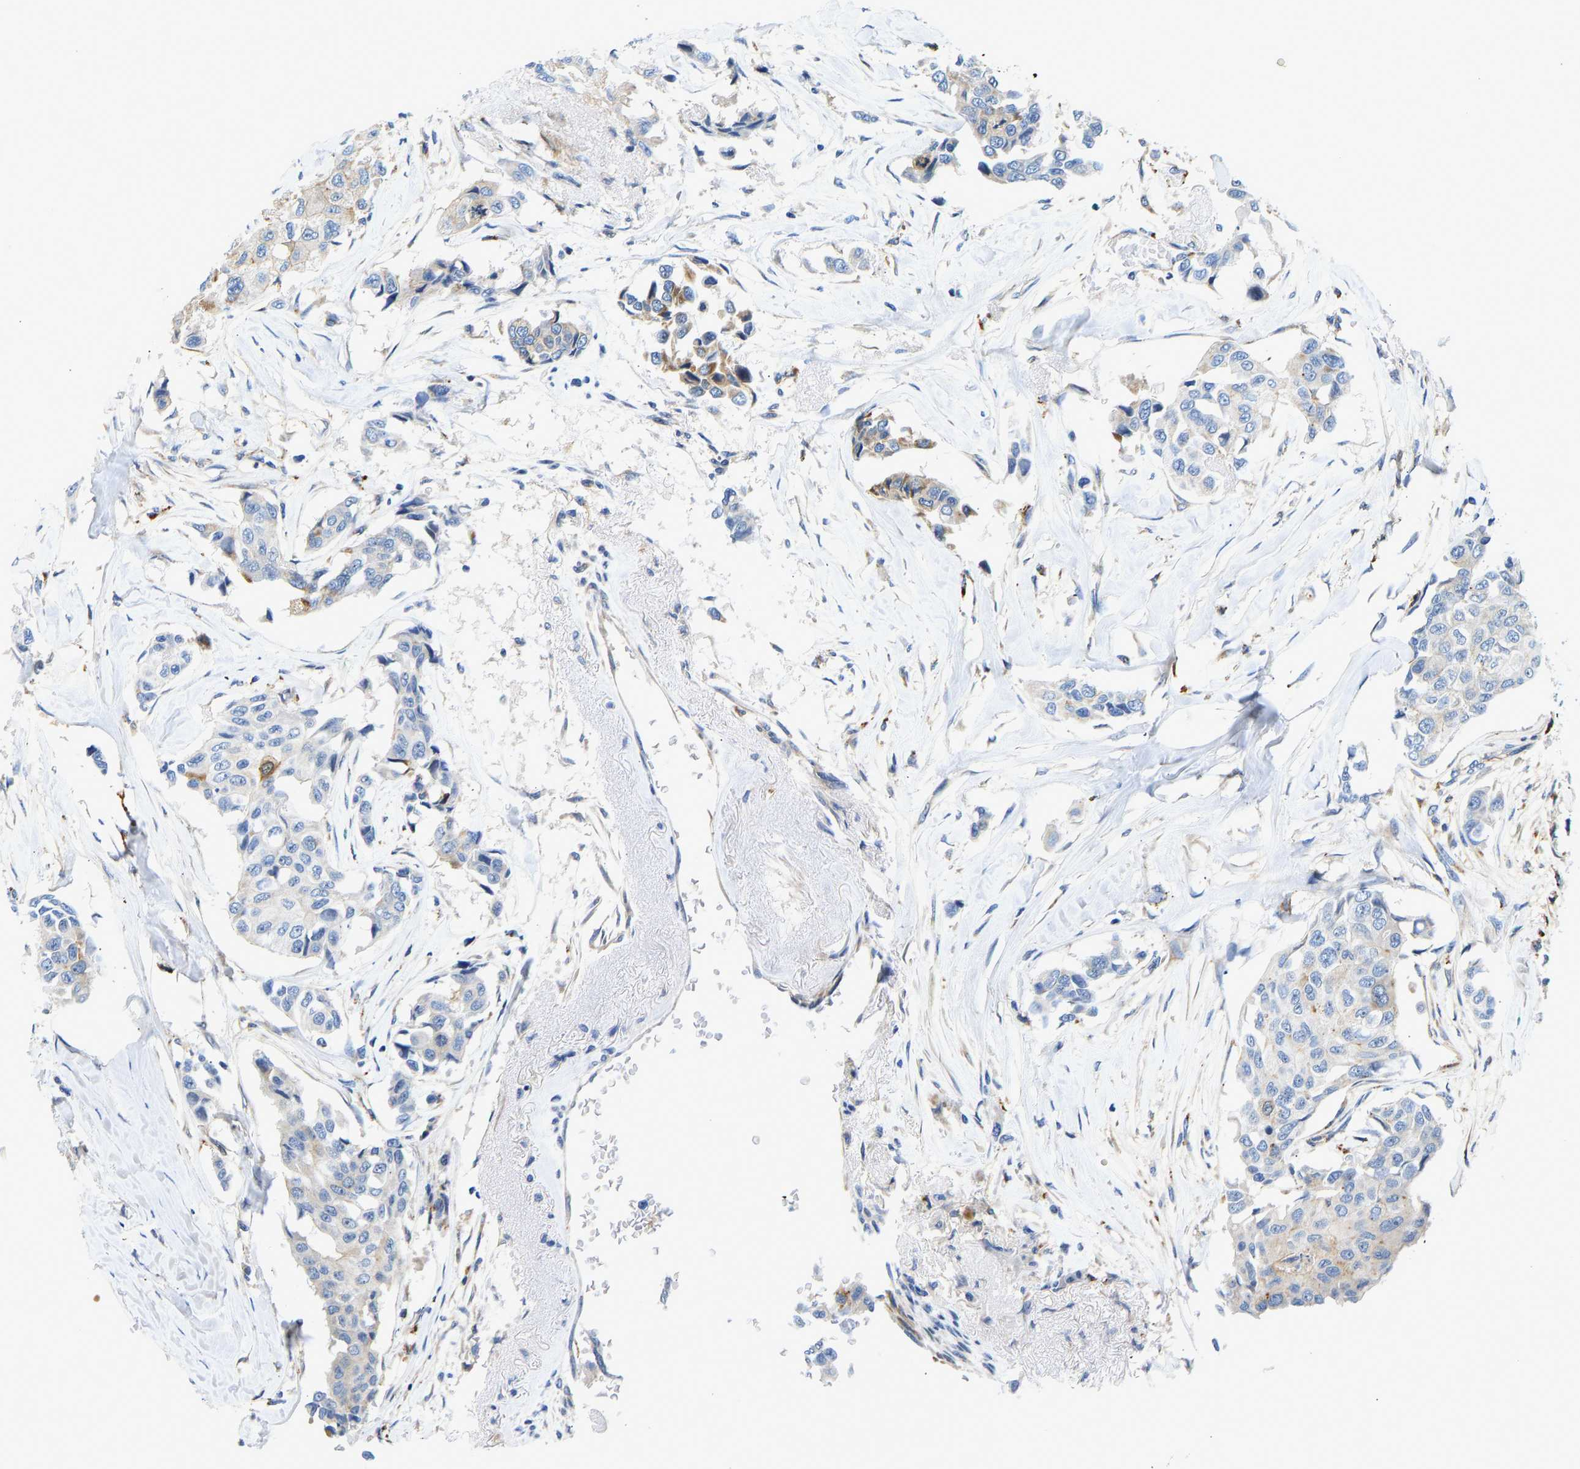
{"staining": {"intensity": "moderate", "quantity": "<25%", "location": "cytoplasmic/membranous"}, "tissue": "breast cancer", "cell_type": "Tumor cells", "image_type": "cancer", "snomed": [{"axis": "morphology", "description": "Duct carcinoma"}, {"axis": "topography", "description": "Breast"}], "caption": "Immunohistochemistry staining of breast invasive ductal carcinoma, which shows low levels of moderate cytoplasmic/membranous staining in about <25% of tumor cells indicating moderate cytoplasmic/membranous protein expression. The staining was performed using DAB (brown) for protein detection and nuclei were counterstained in hematoxylin (blue).", "gene": "RESF1", "patient": {"sex": "female", "age": 80}}